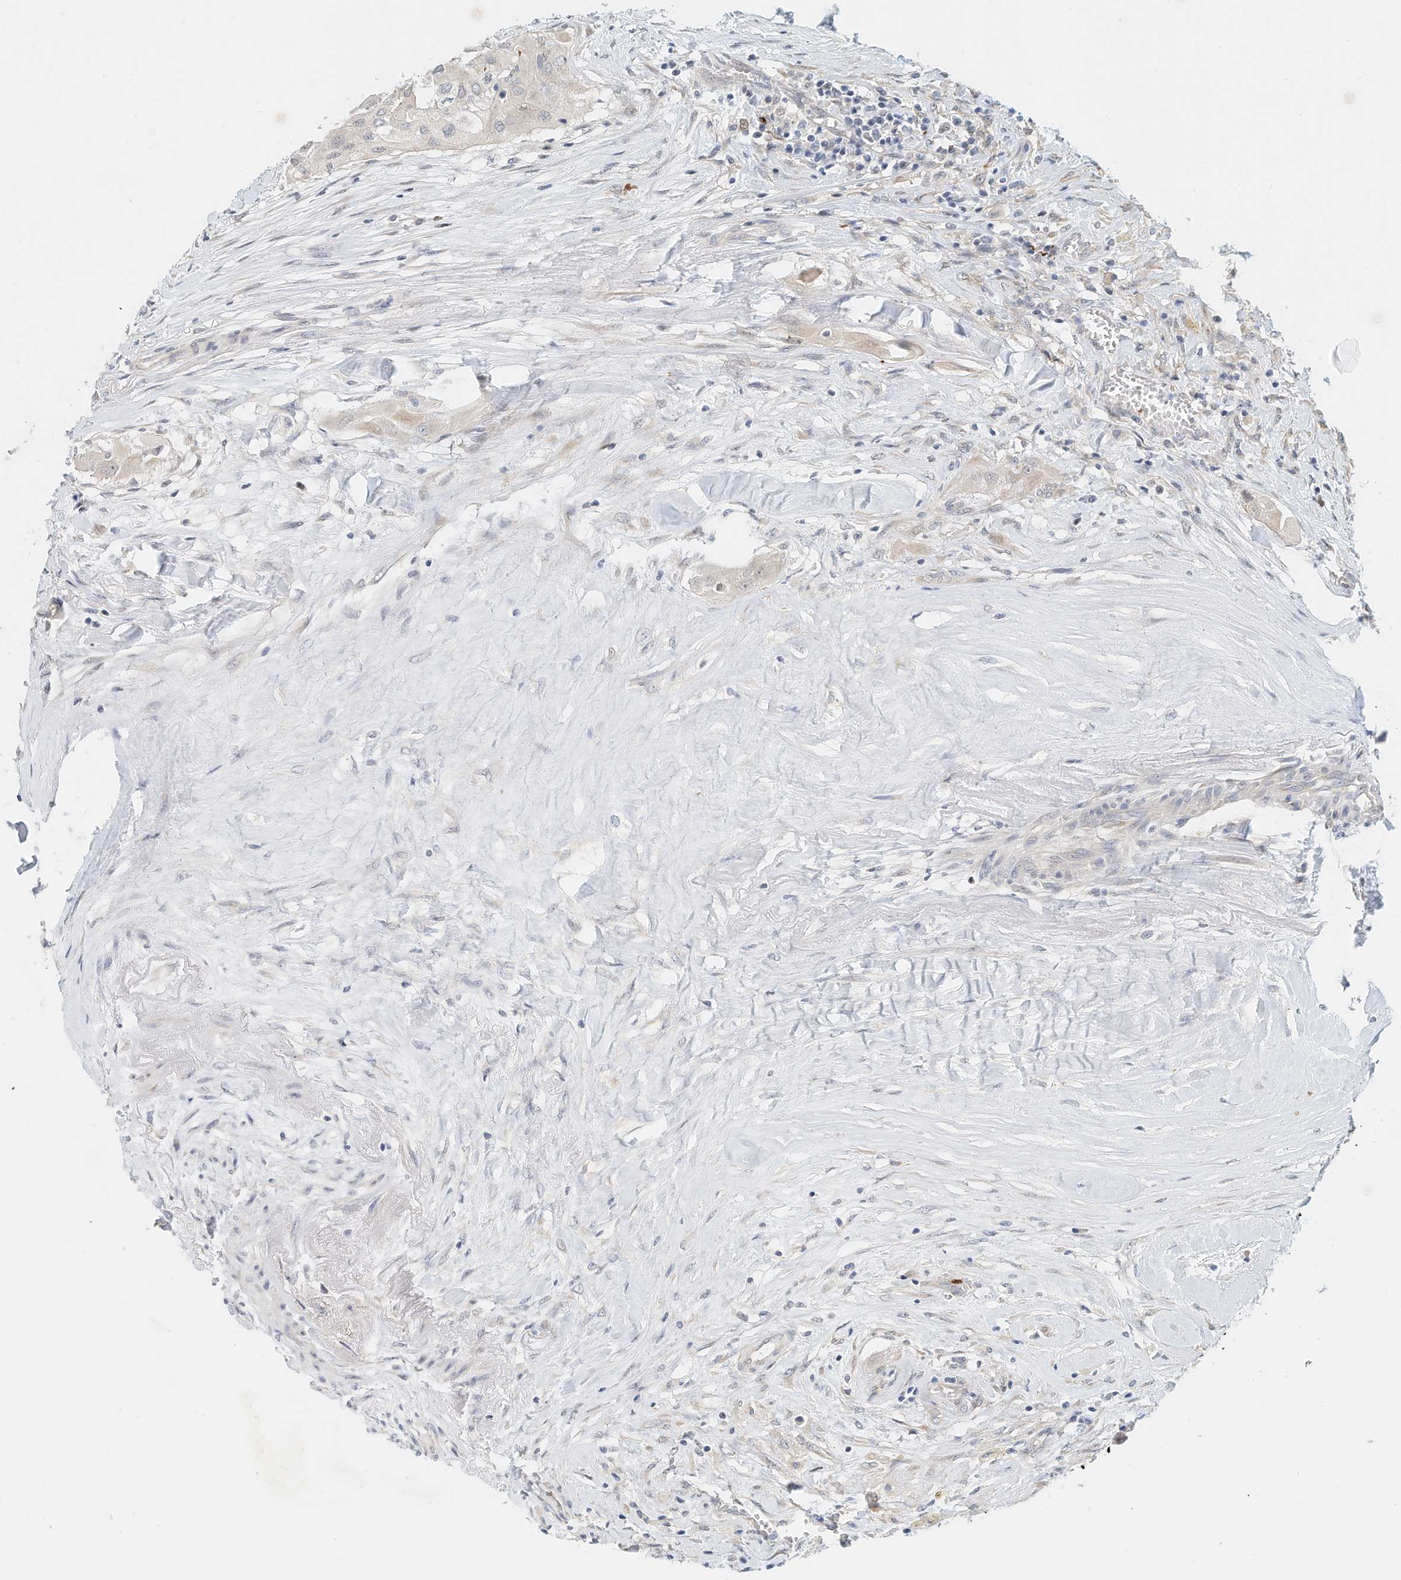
{"staining": {"intensity": "negative", "quantity": "none", "location": "none"}, "tissue": "thyroid cancer", "cell_type": "Tumor cells", "image_type": "cancer", "snomed": [{"axis": "morphology", "description": "Papillary adenocarcinoma, NOS"}, {"axis": "topography", "description": "Thyroid gland"}], "caption": "Protein analysis of papillary adenocarcinoma (thyroid) shows no significant expression in tumor cells.", "gene": "ARHGAP28", "patient": {"sex": "female", "age": 59}}